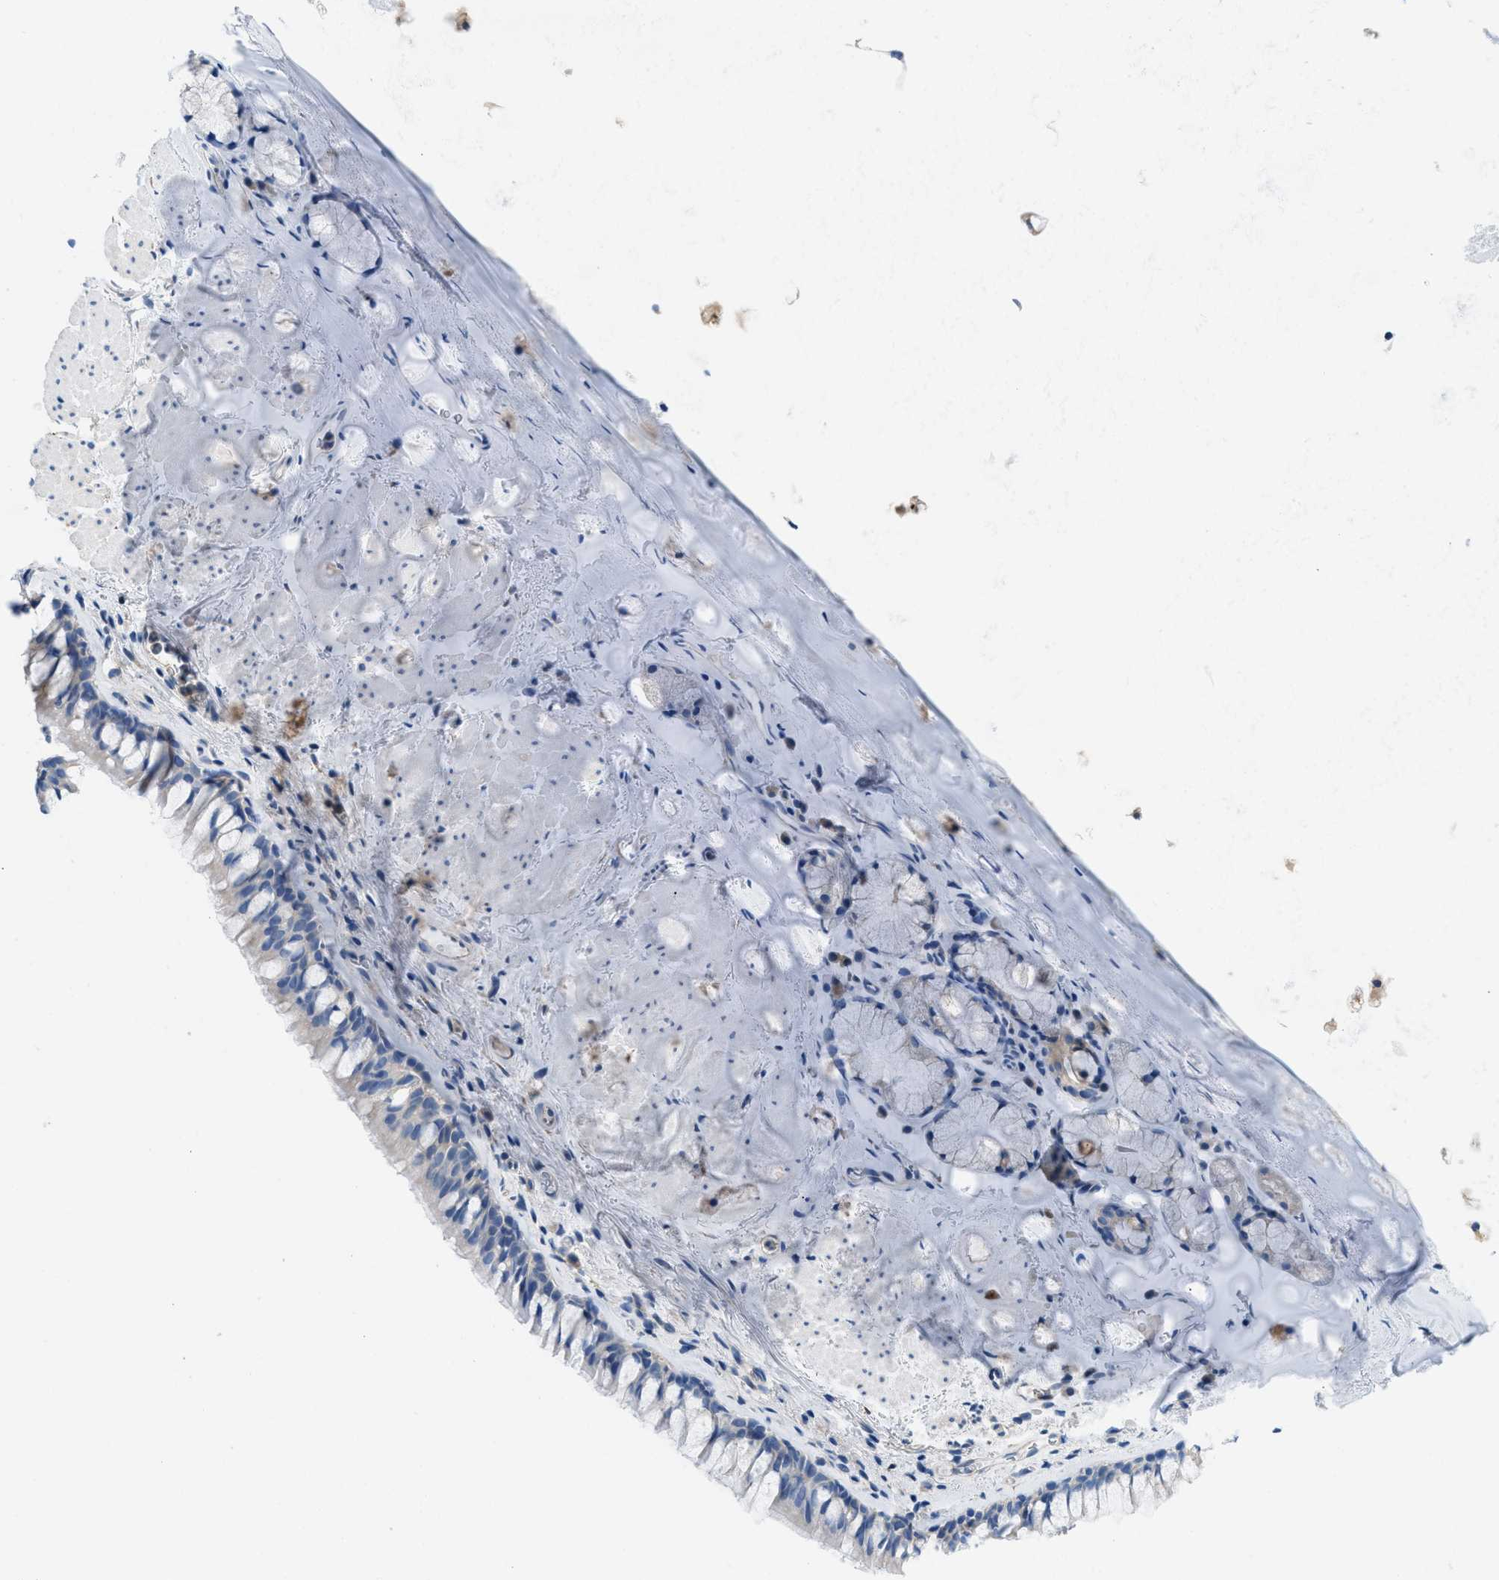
{"staining": {"intensity": "weak", "quantity": "25%-75%", "location": "cytoplasmic/membranous"}, "tissue": "bronchus", "cell_type": "Respiratory epithelial cells", "image_type": "normal", "snomed": [{"axis": "morphology", "description": "Normal tissue, NOS"}, {"axis": "topography", "description": "Cartilage tissue"}, {"axis": "topography", "description": "Bronchus"}], "caption": "Weak cytoplasmic/membranous expression for a protein is seen in about 25%-75% of respiratory epithelial cells of benign bronchus using IHC.", "gene": "BNC2", "patient": {"sex": "female", "age": 53}}